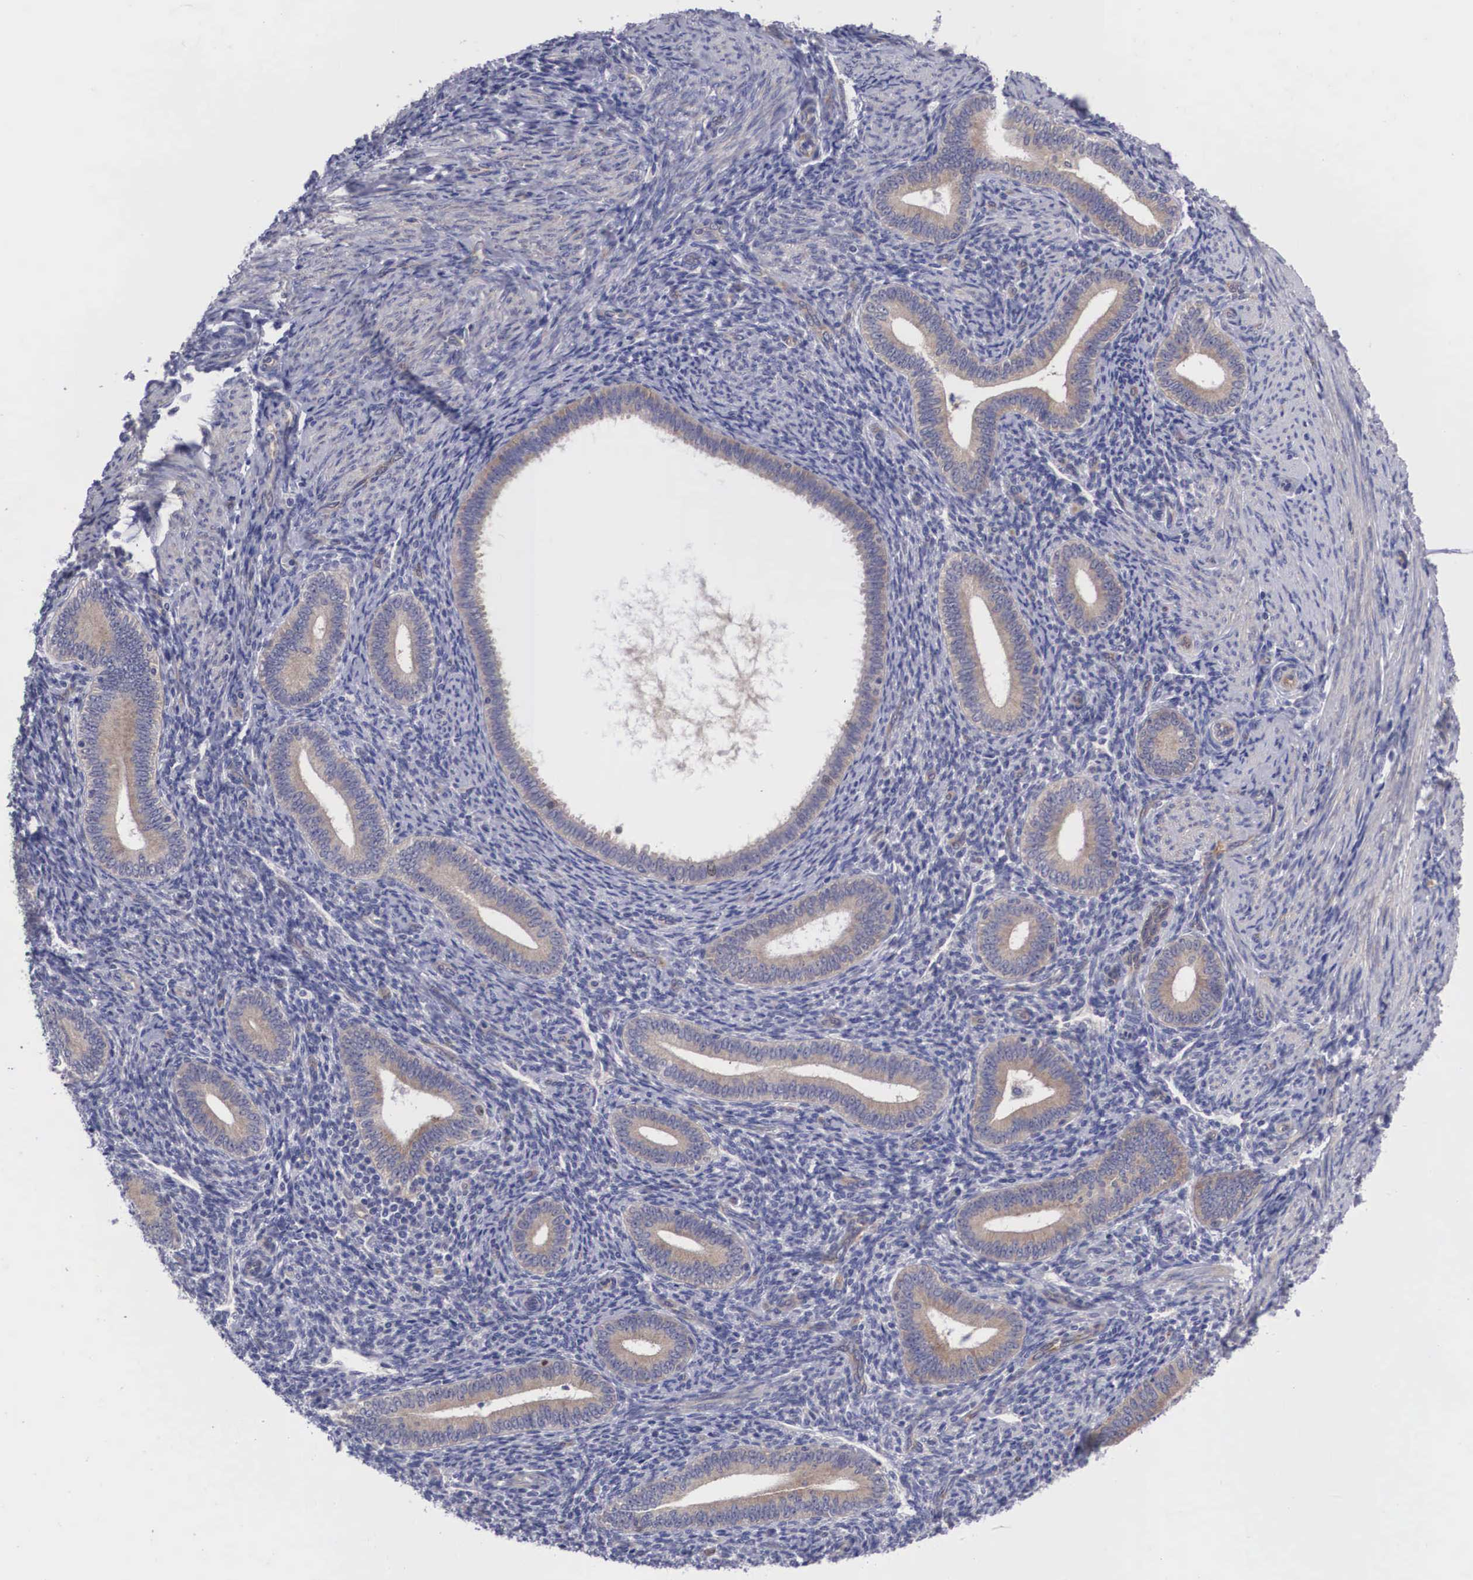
{"staining": {"intensity": "negative", "quantity": "none", "location": "none"}, "tissue": "endometrium", "cell_type": "Cells in endometrial stroma", "image_type": "normal", "snomed": [{"axis": "morphology", "description": "Normal tissue, NOS"}, {"axis": "topography", "description": "Endometrium"}], "caption": "Immunohistochemical staining of unremarkable human endometrium displays no significant expression in cells in endometrial stroma. (DAB (3,3'-diaminobenzidine) immunohistochemistry with hematoxylin counter stain).", "gene": "MAST4", "patient": {"sex": "female", "age": 35}}